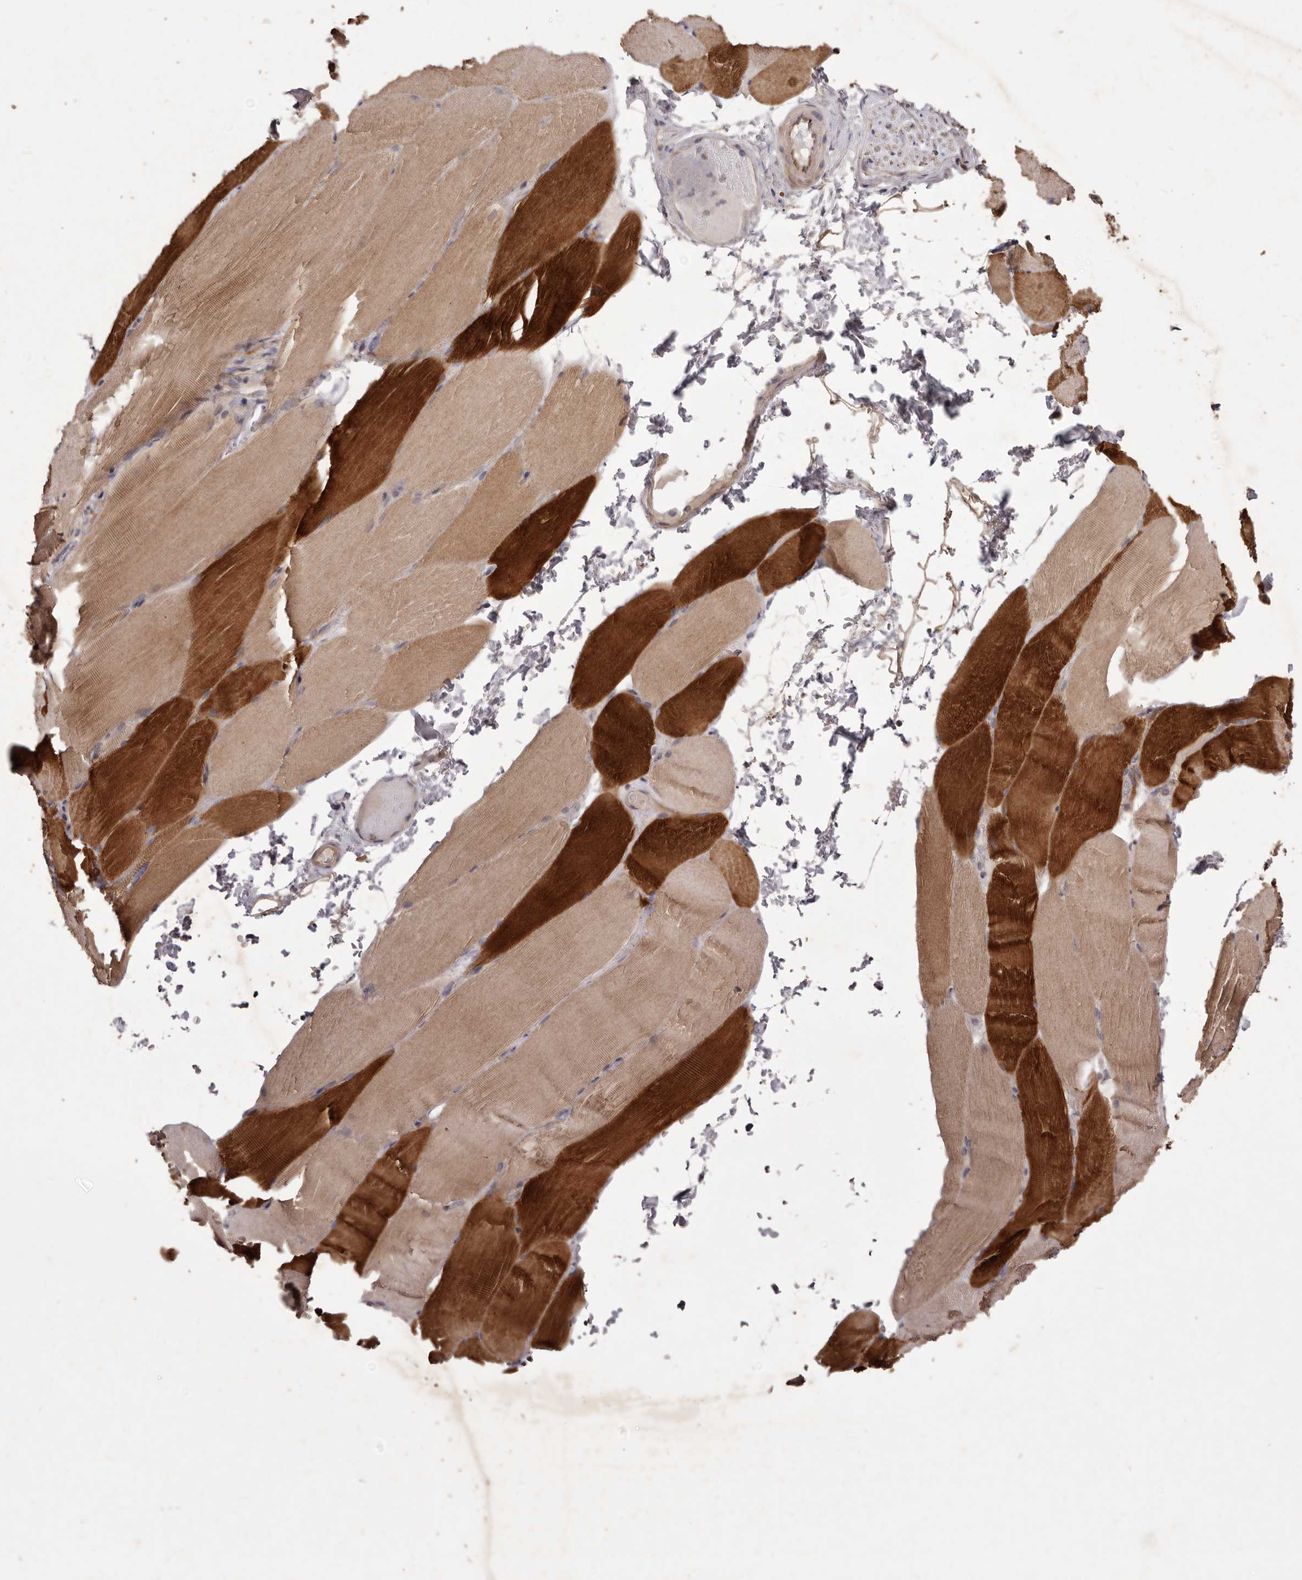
{"staining": {"intensity": "strong", "quantity": "25%-75%", "location": "cytoplasmic/membranous"}, "tissue": "skeletal muscle", "cell_type": "Myocytes", "image_type": "normal", "snomed": [{"axis": "morphology", "description": "Normal tissue, NOS"}, {"axis": "topography", "description": "Skeletal muscle"}, {"axis": "topography", "description": "Parathyroid gland"}], "caption": "IHC micrograph of benign skeletal muscle: skeletal muscle stained using immunohistochemistry (IHC) displays high levels of strong protein expression localized specifically in the cytoplasmic/membranous of myocytes, appearing as a cytoplasmic/membranous brown color.", "gene": "PNRC1", "patient": {"sex": "female", "age": 37}}